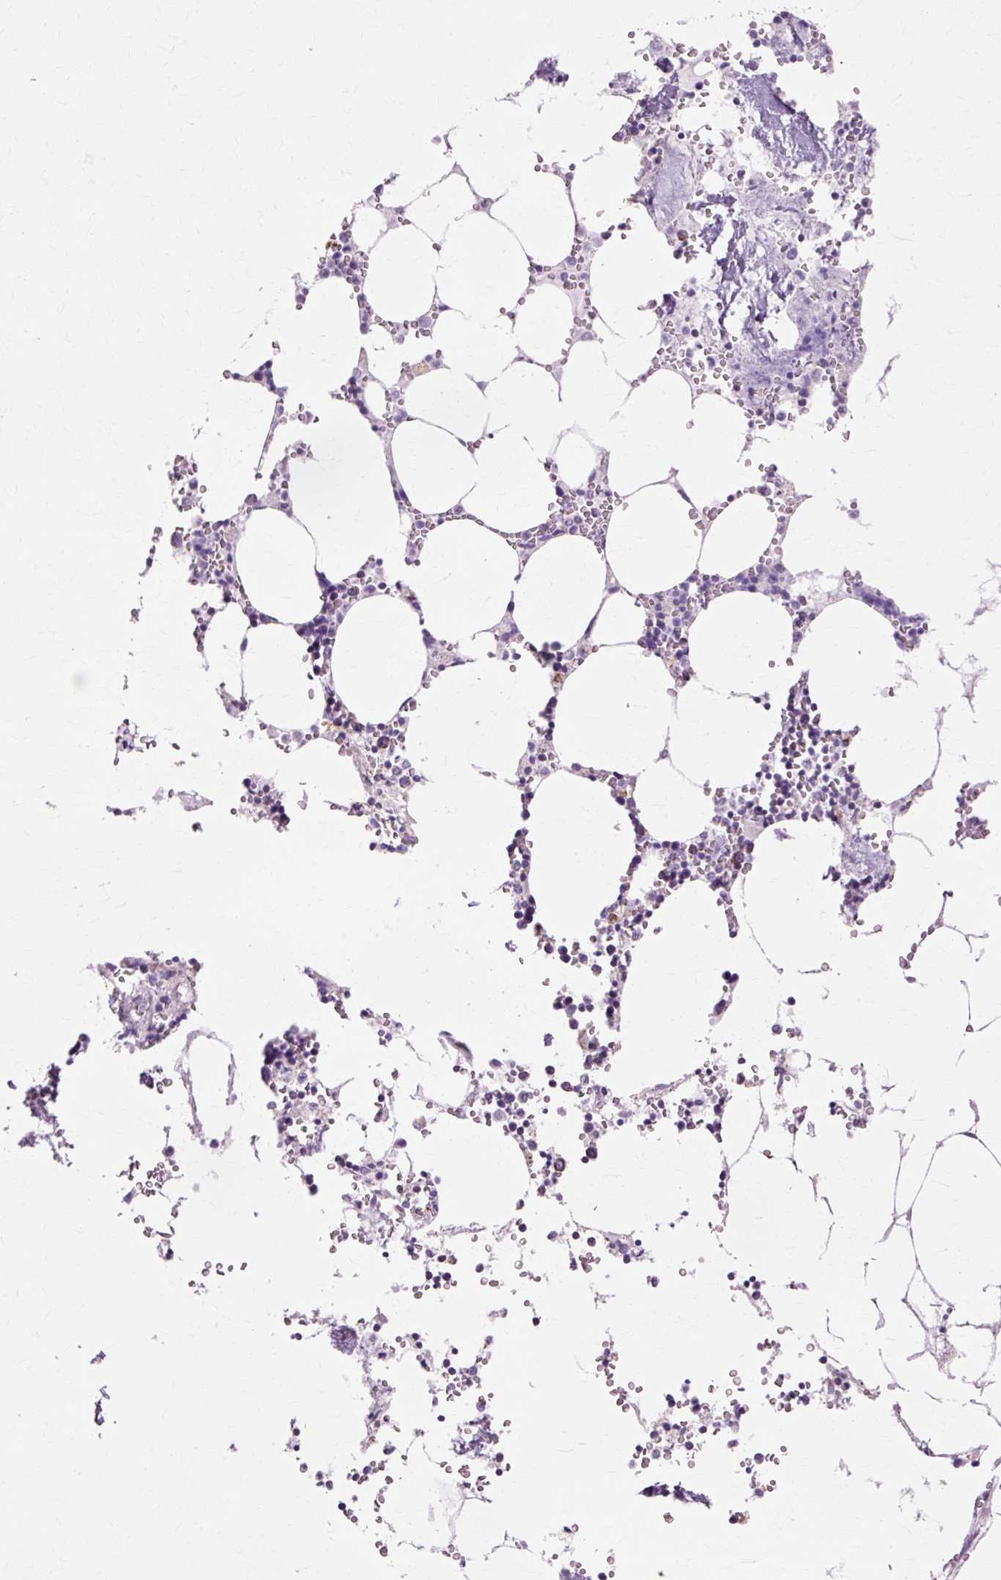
{"staining": {"intensity": "negative", "quantity": "none", "location": "none"}, "tissue": "bone marrow", "cell_type": "Hematopoietic cells", "image_type": "normal", "snomed": [{"axis": "morphology", "description": "Normal tissue, NOS"}, {"axis": "topography", "description": "Bone marrow"}], "caption": "DAB immunohistochemical staining of normal bone marrow exhibits no significant positivity in hematopoietic cells. (Immunohistochemistry (ihc), brightfield microscopy, high magnification).", "gene": "ATP5PO", "patient": {"sex": "male", "age": 54}}